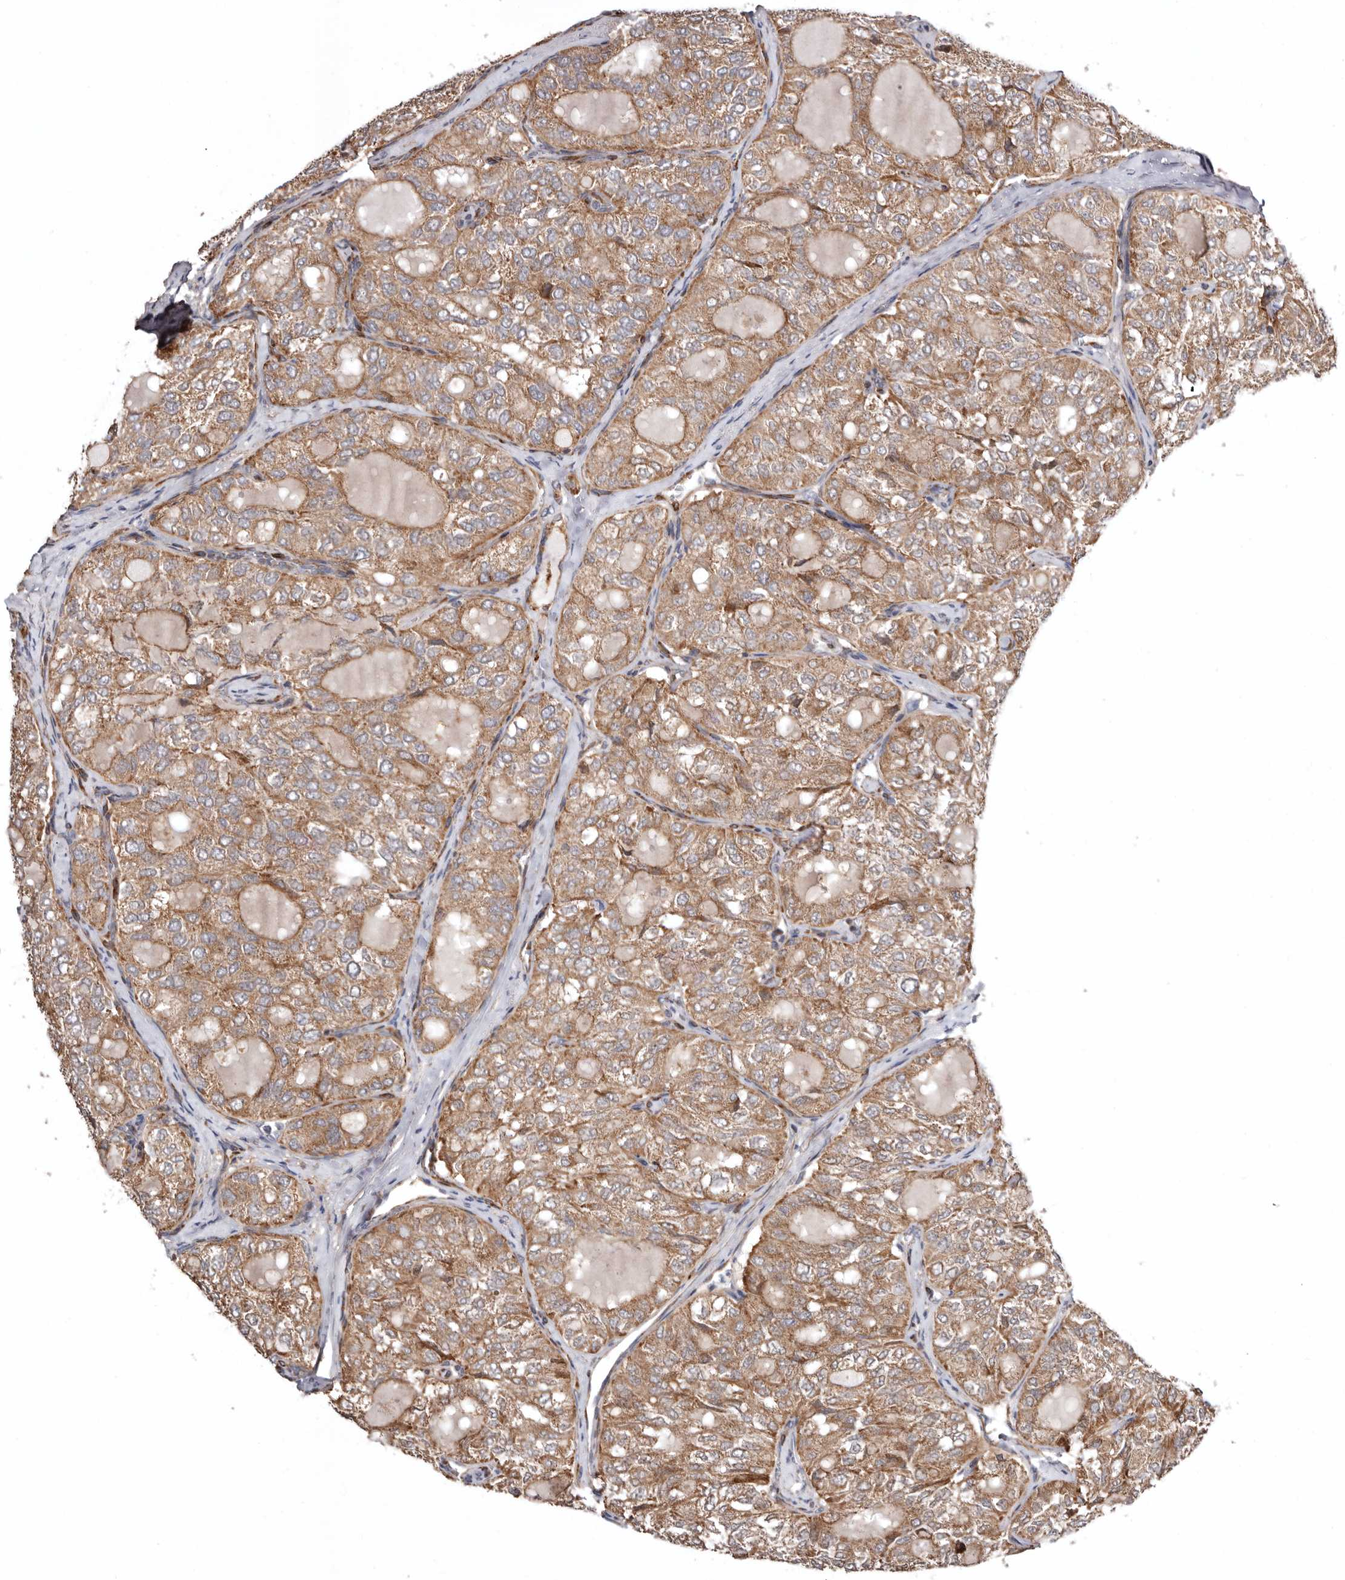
{"staining": {"intensity": "moderate", "quantity": ">75%", "location": "cytoplasmic/membranous"}, "tissue": "thyroid cancer", "cell_type": "Tumor cells", "image_type": "cancer", "snomed": [{"axis": "morphology", "description": "Follicular adenoma carcinoma, NOS"}, {"axis": "topography", "description": "Thyroid gland"}], "caption": "Thyroid follicular adenoma carcinoma stained for a protein displays moderate cytoplasmic/membranous positivity in tumor cells. (brown staining indicates protein expression, while blue staining denotes nuclei).", "gene": "PROKR1", "patient": {"sex": "male", "age": 75}}